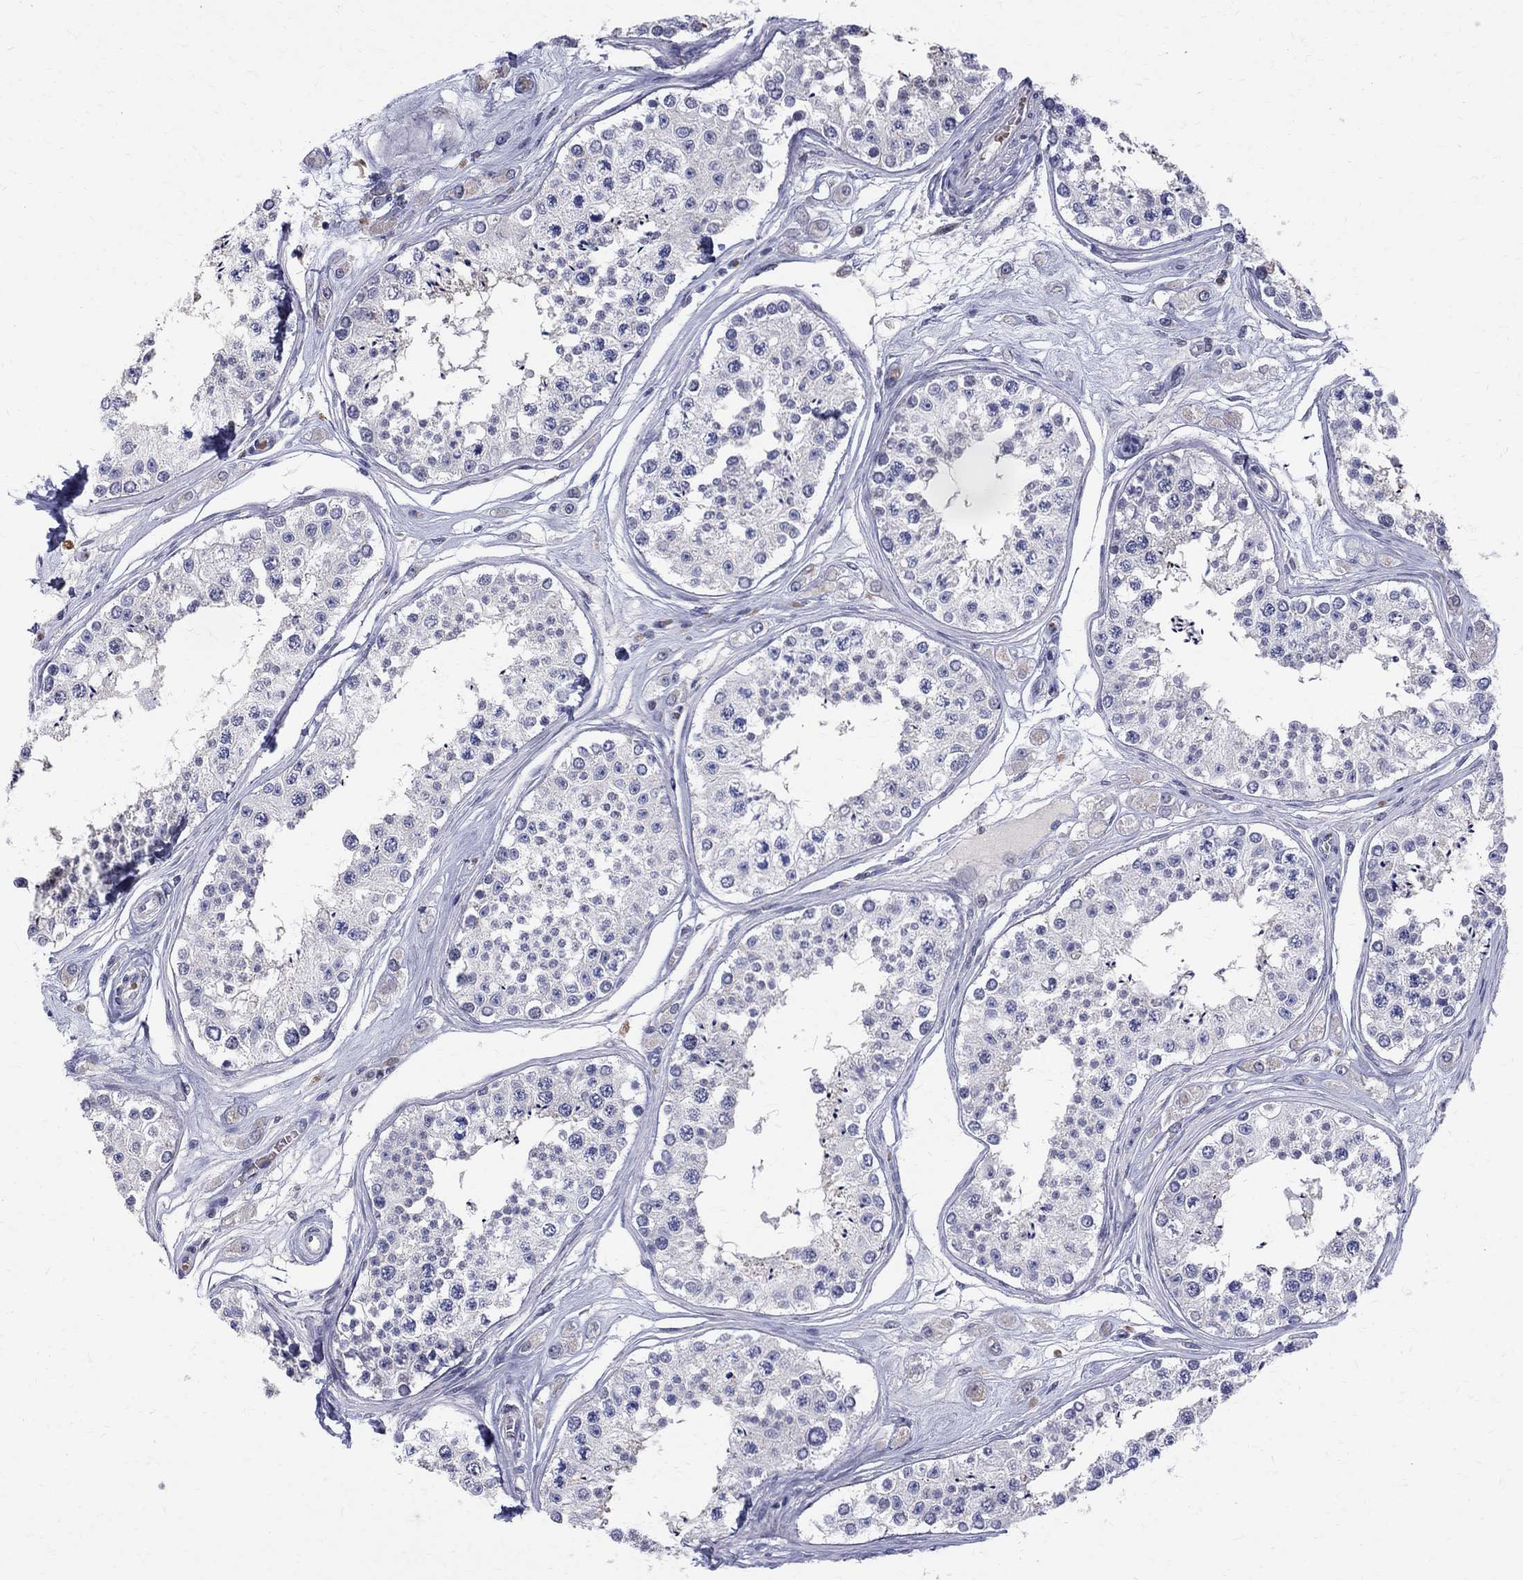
{"staining": {"intensity": "negative", "quantity": "none", "location": "none"}, "tissue": "testis", "cell_type": "Cells in seminiferous ducts", "image_type": "normal", "snomed": [{"axis": "morphology", "description": "Normal tissue, NOS"}, {"axis": "topography", "description": "Testis"}], "caption": "IHC micrograph of unremarkable human testis stained for a protein (brown), which demonstrates no staining in cells in seminiferous ducts. (Immunohistochemistry, brightfield microscopy, high magnification).", "gene": "AGER", "patient": {"sex": "male", "age": 25}}